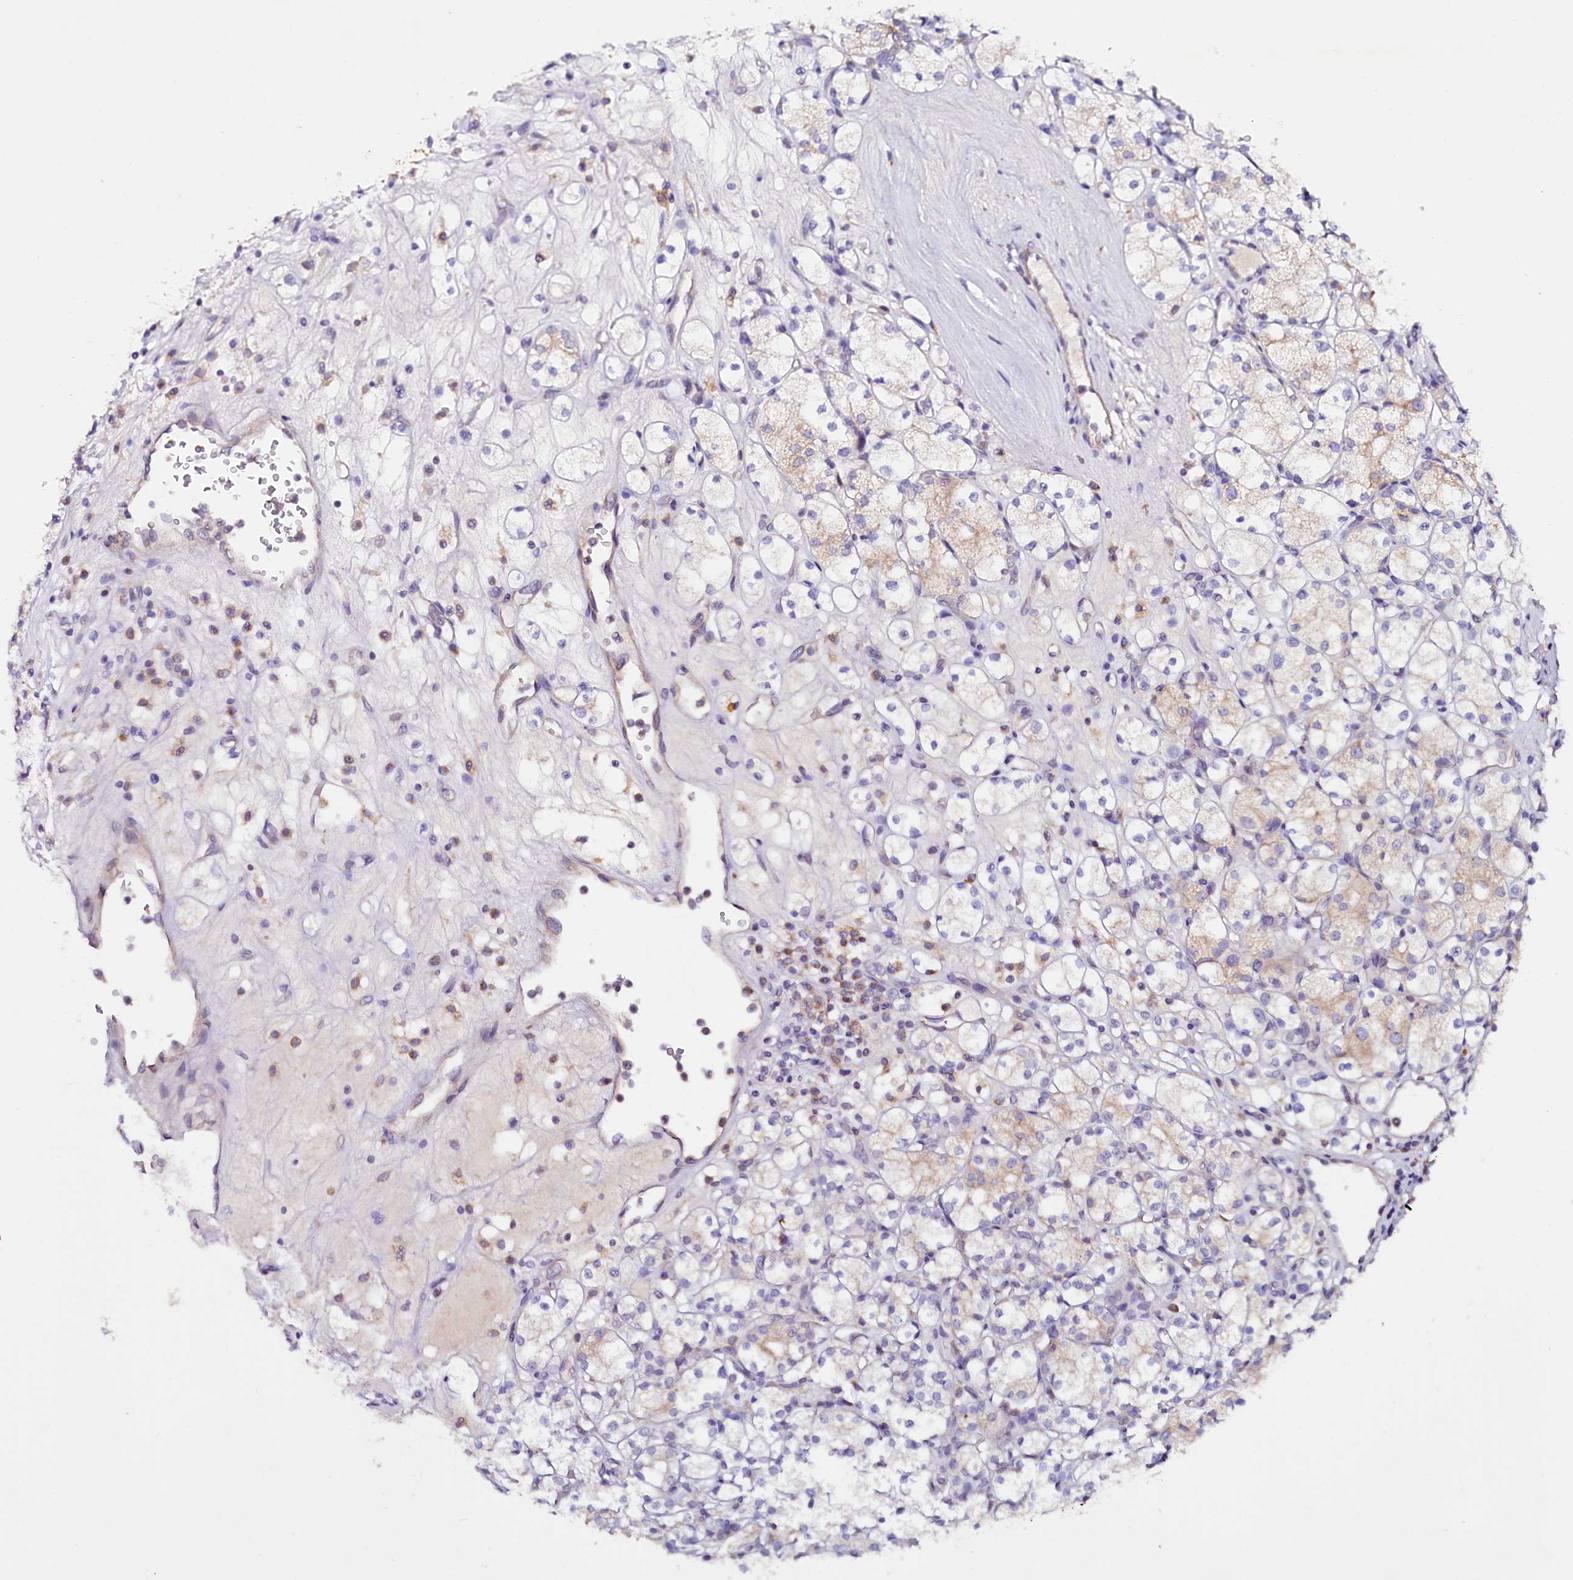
{"staining": {"intensity": "weak", "quantity": "<25%", "location": "cytoplasmic/membranous"}, "tissue": "renal cancer", "cell_type": "Tumor cells", "image_type": "cancer", "snomed": [{"axis": "morphology", "description": "Adenocarcinoma, NOS"}, {"axis": "topography", "description": "Kidney"}], "caption": "This is an immunohistochemistry photomicrograph of renal adenocarcinoma. There is no staining in tumor cells.", "gene": "SACM1L", "patient": {"sex": "male", "age": 77}}